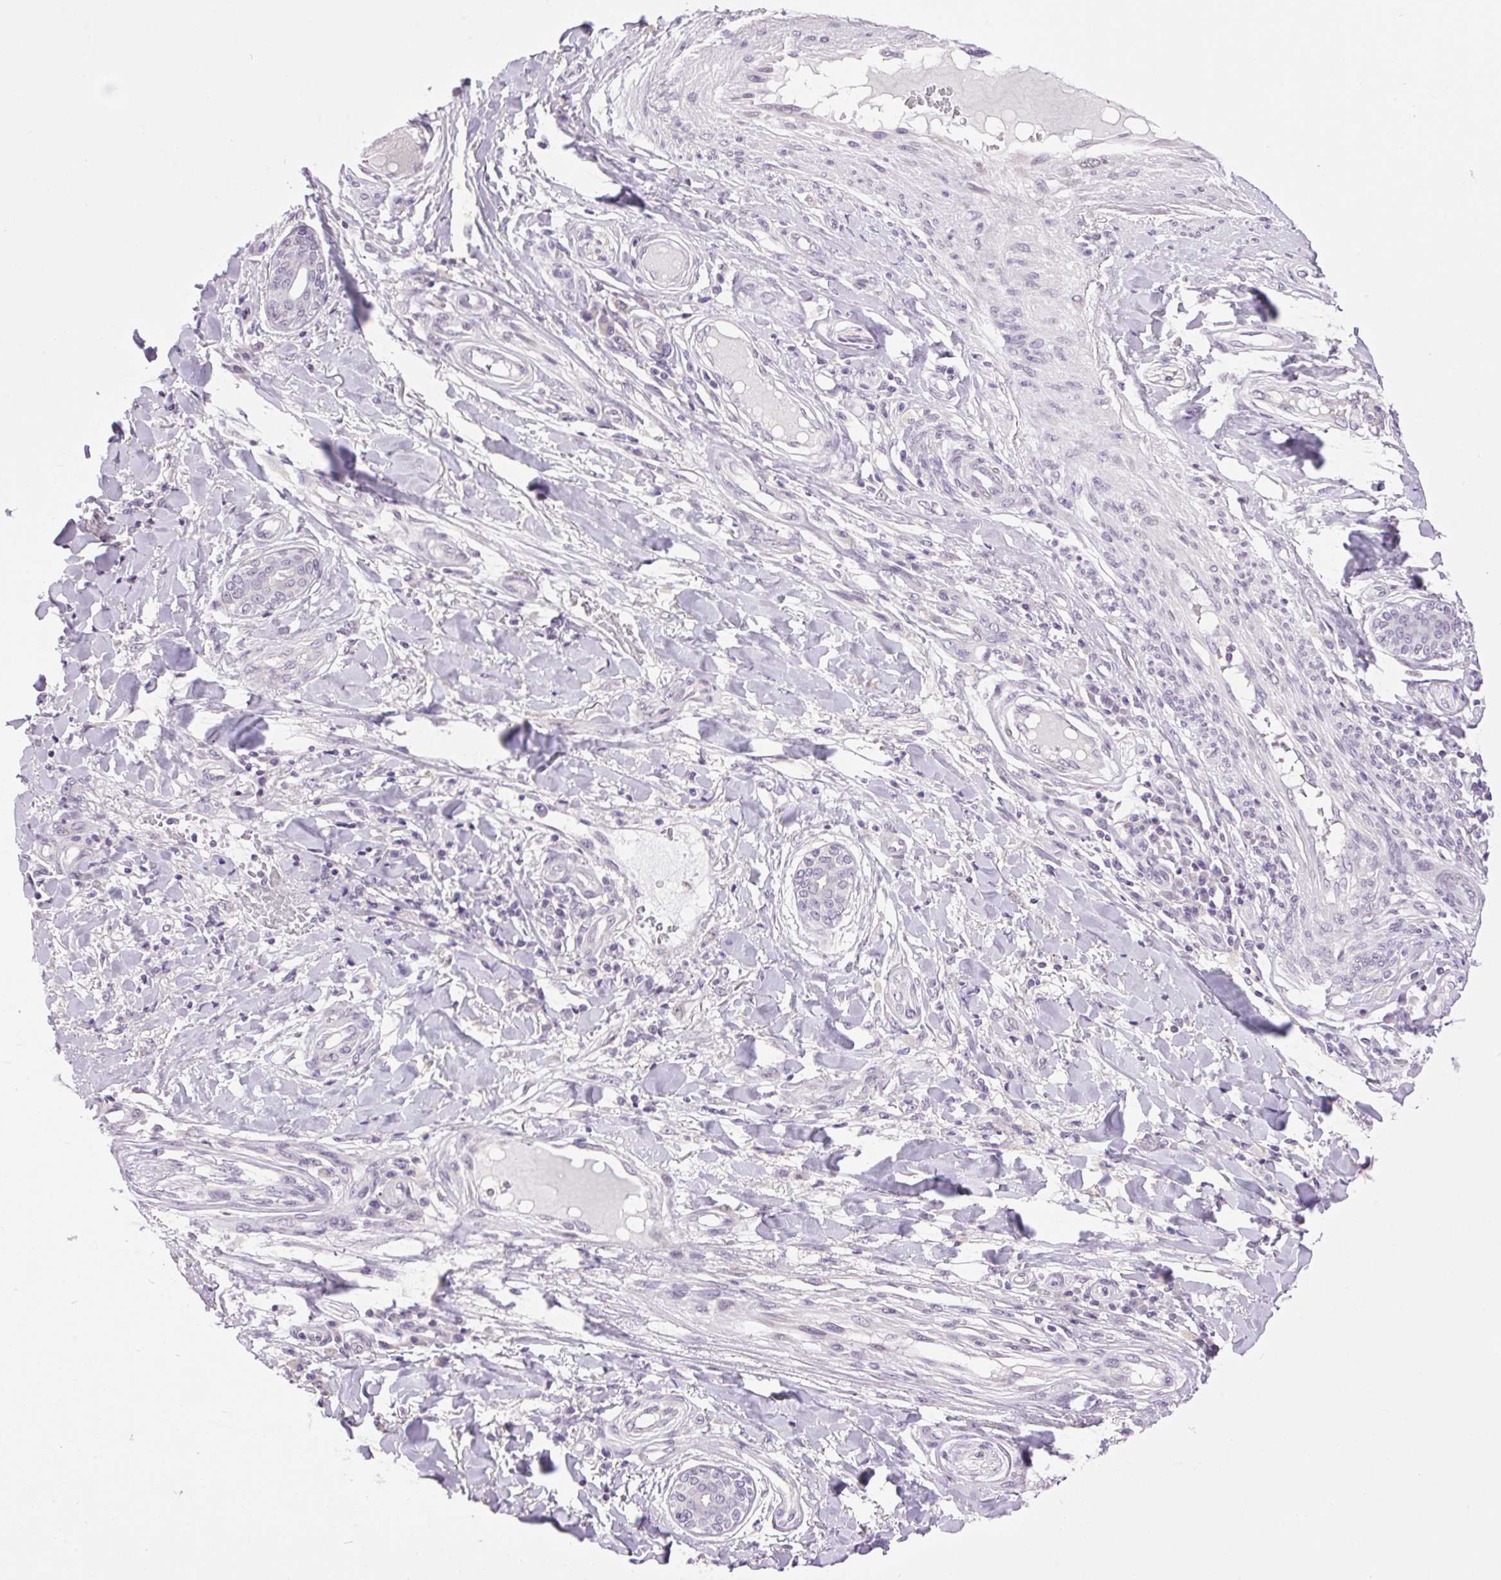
{"staining": {"intensity": "negative", "quantity": "none", "location": "none"}, "tissue": "skin cancer", "cell_type": "Tumor cells", "image_type": "cancer", "snomed": [{"axis": "morphology", "description": "Squamous cell carcinoma, NOS"}, {"axis": "topography", "description": "Skin"}], "caption": "Immunohistochemistry (IHC) photomicrograph of neoplastic tissue: squamous cell carcinoma (skin) stained with DAB (3,3'-diaminobenzidine) reveals no significant protein expression in tumor cells. Nuclei are stained in blue.", "gene": "SMIM13", "patient": {"sex": "male", "age": 70}}